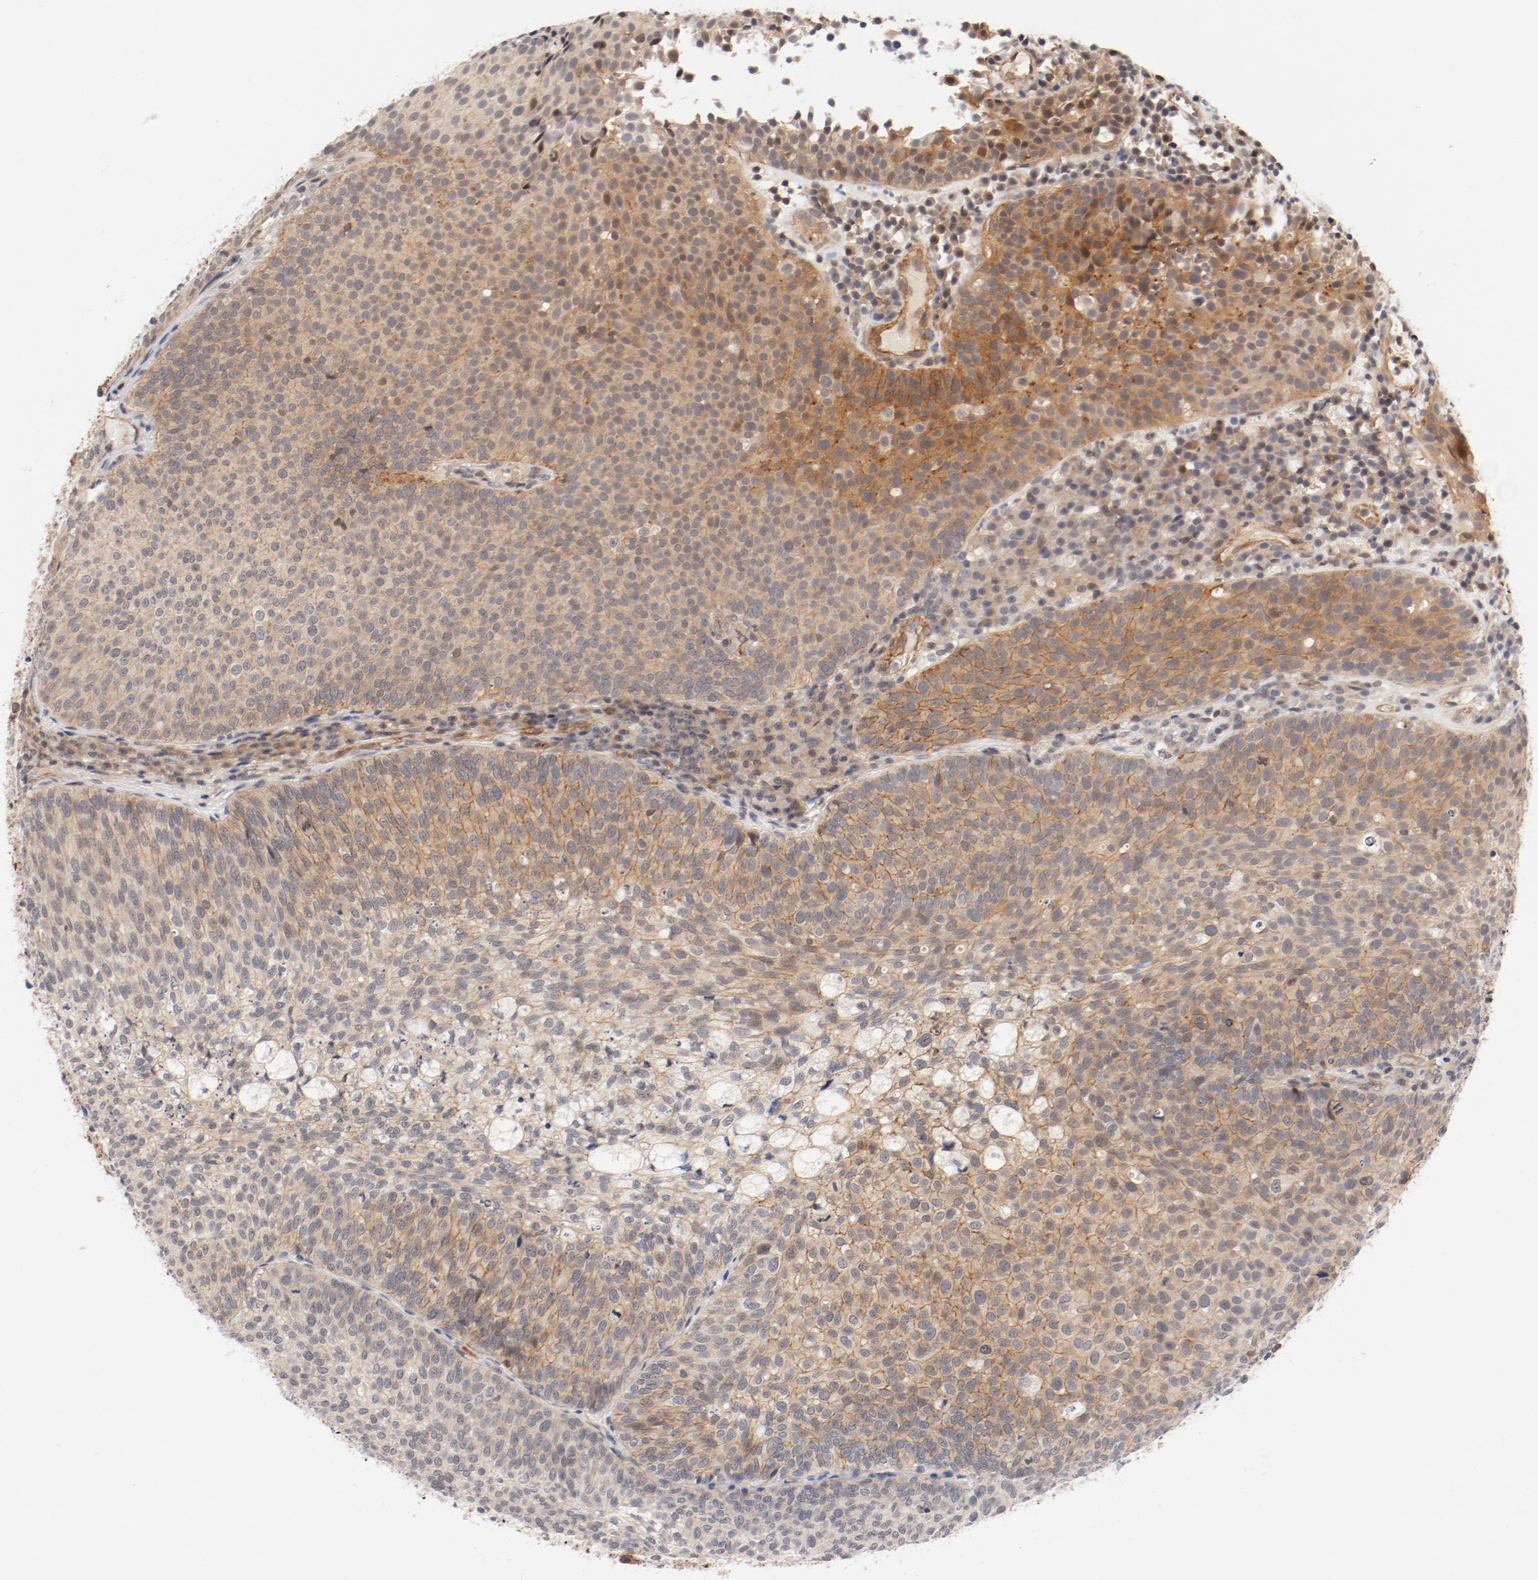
{"staining": {"intensity": "moderate", "quantity": ">75%", "location": "cytoplasmic/membranous"}, "tissue": "urothelial cancer", "cell_type": "Tumor cells", "image_type": "cancer", "snomed": [{"axis": "morphology", "description": "Urothelial carcinoma, Low grade"}, {"axis": "topography", "description": "Urinary bladder"}], "caption": "Human urothelial carcinoma (low-grade) stained with a brown dye reveals moderate cytoplasmic/membranous positive staining in approximately >75% of tumor cells.", "gene": "ZNF267", "patient": {"sex": "male", "age": 85}}